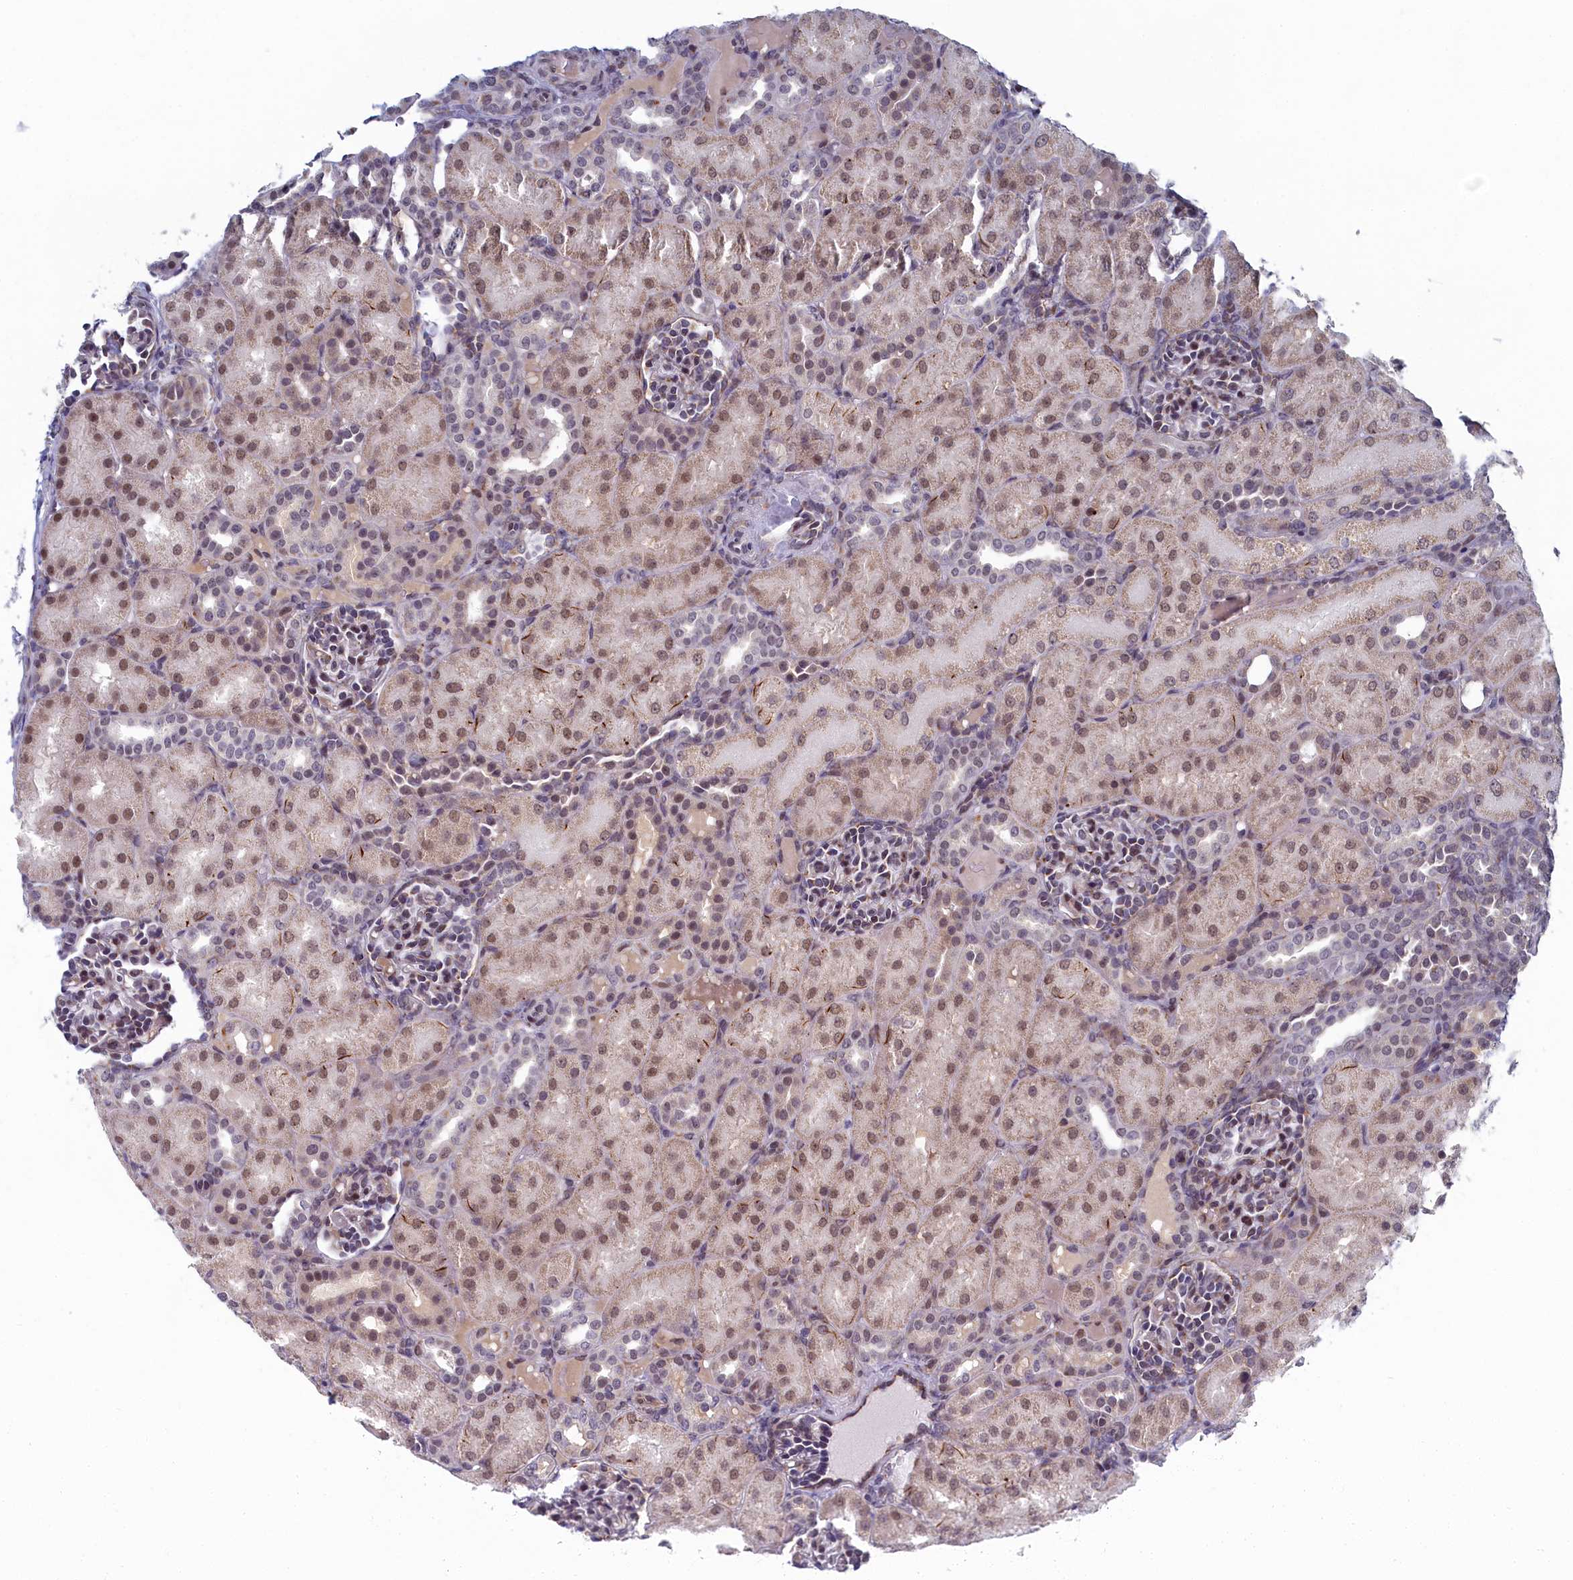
{"staining": {"intensity": "moderate", "quantity": "<25%", "location": "nuclear"}, "tissue": "kidney", "cell_type": "Cells in glomeruli", "image_type": "normal", "snomed": [{"axis": "morphology", "description": "Normal tissue, NOS"}, {"axis": "topography", "description": "Kidney"}], "caption": "Brown immunohistochemical staining in unremarkable human kidney shows moderate nuclear staining in about <25% of cells in glomeruli.", "gene": "DNAJC17", "patient": {"sex": "male", "age": 1}}